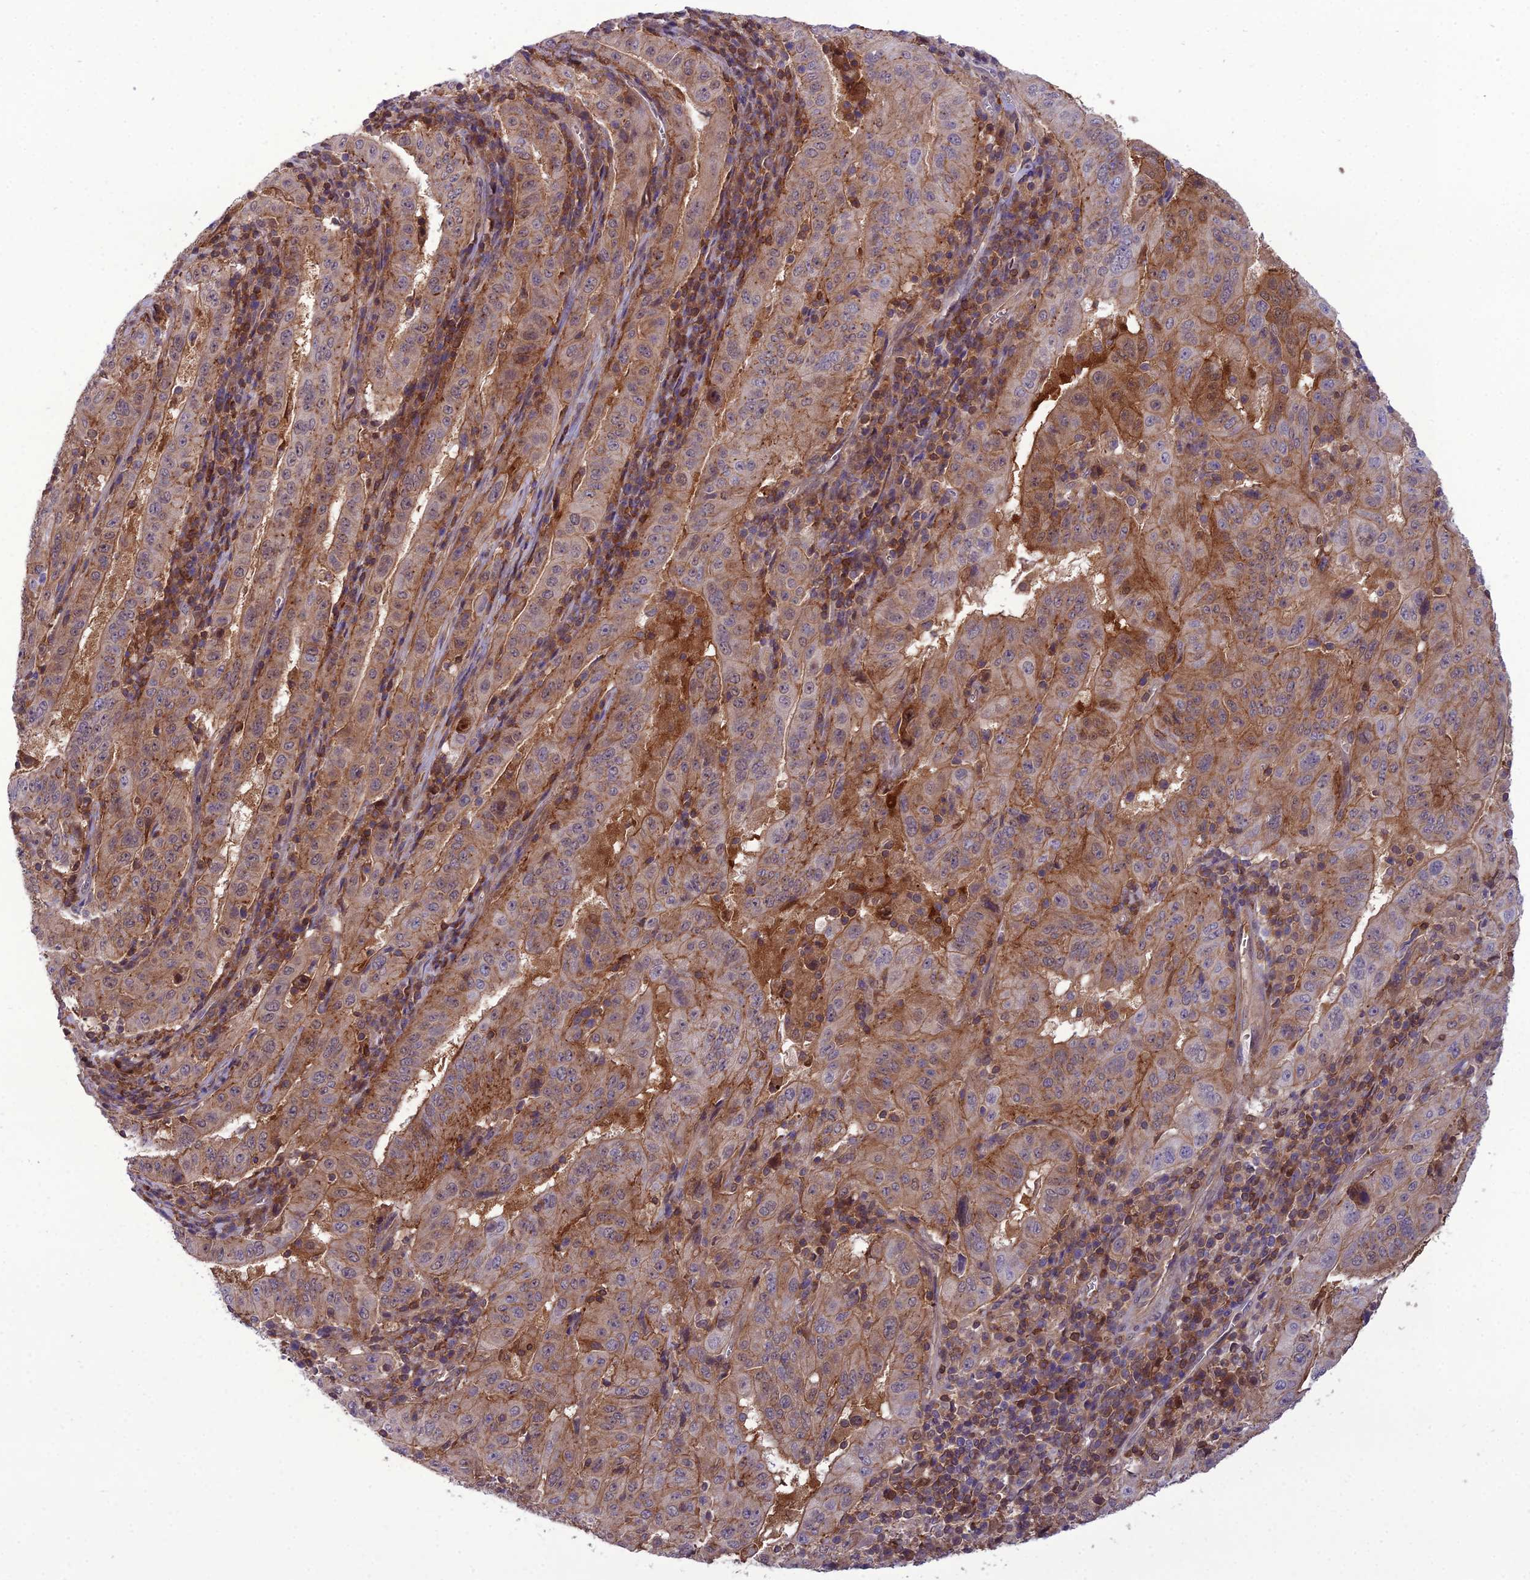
{"staining": {"intensity": "moderate", "quantity": "<25%", "location": "cytoplasmic/membranous"}, "tissue": "pancreatic cancer", "cell_type": "Tumor cells", "image_type": "cancer", "snomed": [{"axis": "morphology", "description": "Adenocarcinoma, NOS"}, {"axis": "topography", "description": "Pancreas"}], "caption": "Human adenocarcinoma (pancreatic) stained with a brown dye reveals moderate cytoplasmic/membranous positive positivity in about <25% of tumor cells.", "gene": "GDF6", "patient": {"sex": "male", "age": 63}}